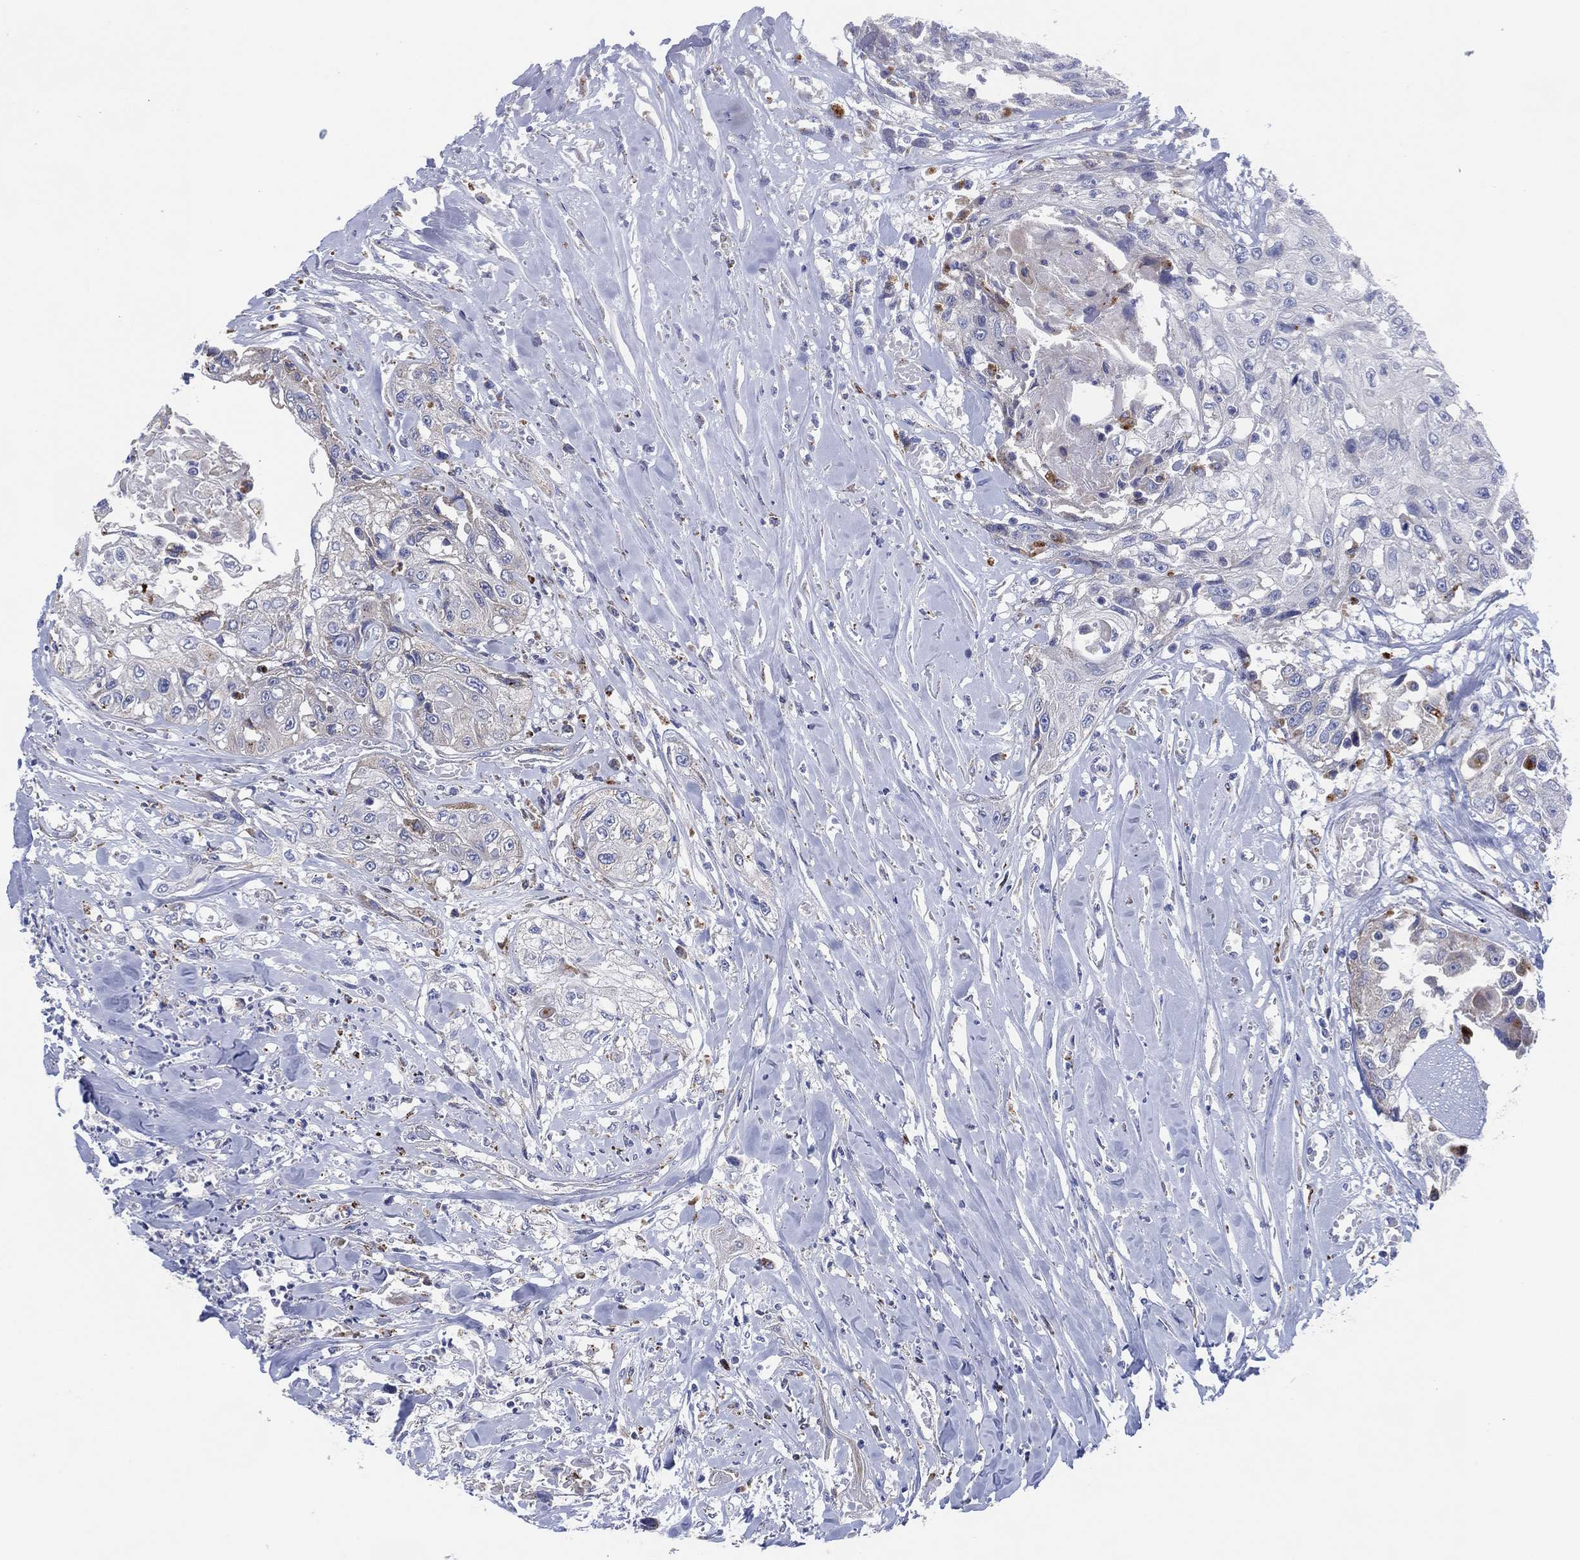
{"staining": {"intensity": "negative", "quantity": "none", "location": "none"}, "tissue": "head and neck cancer", "cell_type": "Tumor cells", "image_type": "cancer", "snomed": [{"axis": "morphology", "description": "Normal tissue, NOS"}, {"axis": "morphology", "description": "Squamous cell carcinoma, NOS"}, {"axis": "topography", "description": "Oral tissue"}, {"axis": "topography", "description": "Peripheral nerve tissue"}, {"axis": "topography", "description": "Head-Neck"}], "caption": "This micrograph is of head and neck cancer stained with immunohistochemistry to label a protein in brown with the nuclei are counter-stained blue. There is no positivity in tumor cells.", "gene": "GALNS", "patient": {"sex": "female", "age": 59}}